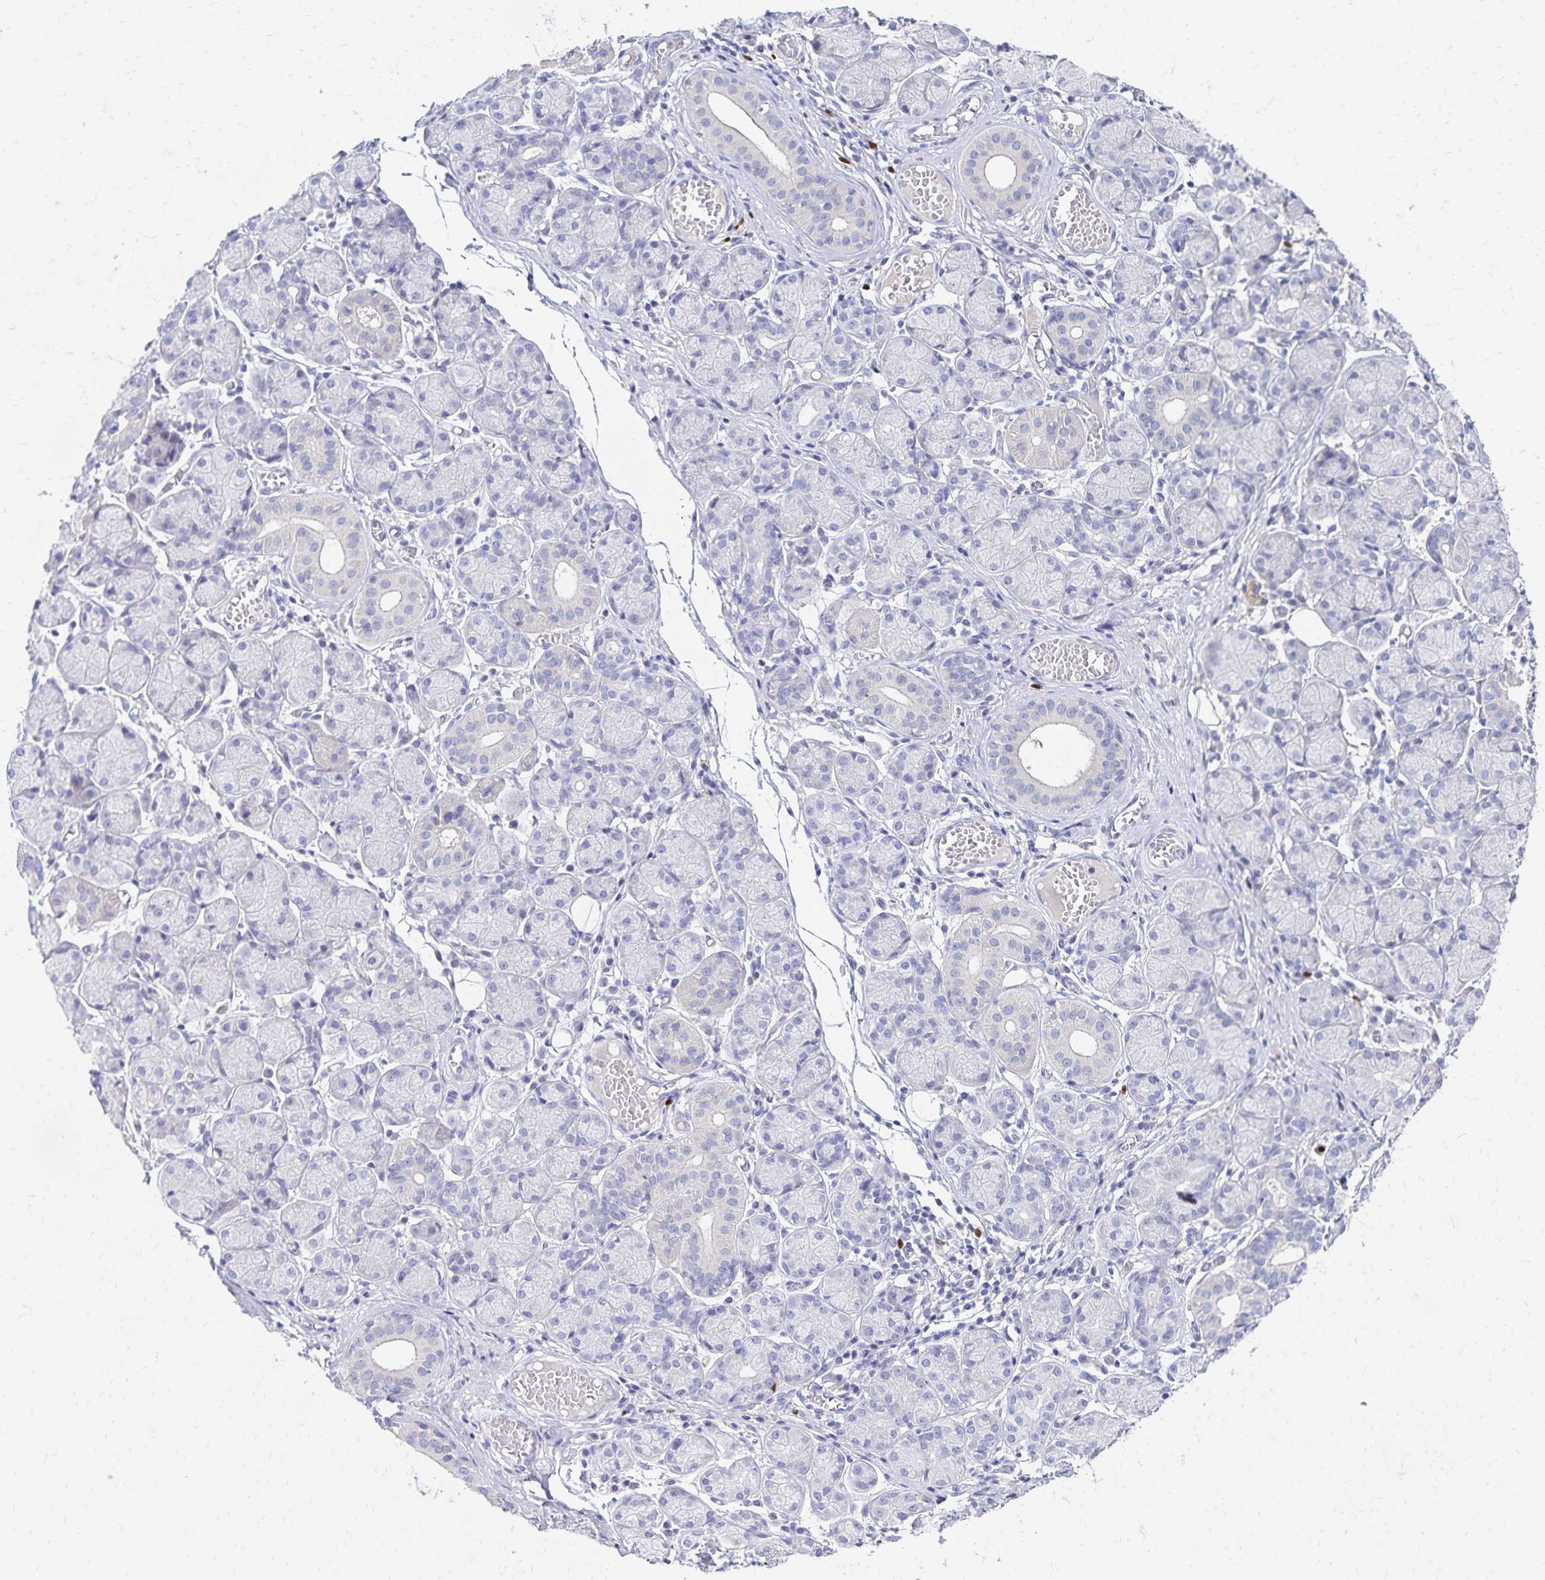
{"staining": {"intensity": "negative", "quantity": "none", "location": "none"}, "tissue": "salivary gland", "cell_type": "Glandular cells", "image_type": "normal", "snomed": [{"axis": "morphology", "description": "Normal tissue, NOS"}, {"axis": "topography", "description": "Salivary gland"}], "caption": "A high-resolution photomicrograph shows immunohistochemistry staining of normal salivary gland, which shows no significant expression in glandular cells.", "gene": "PAX5", "patient": {"sex": "female", "age": 24}}